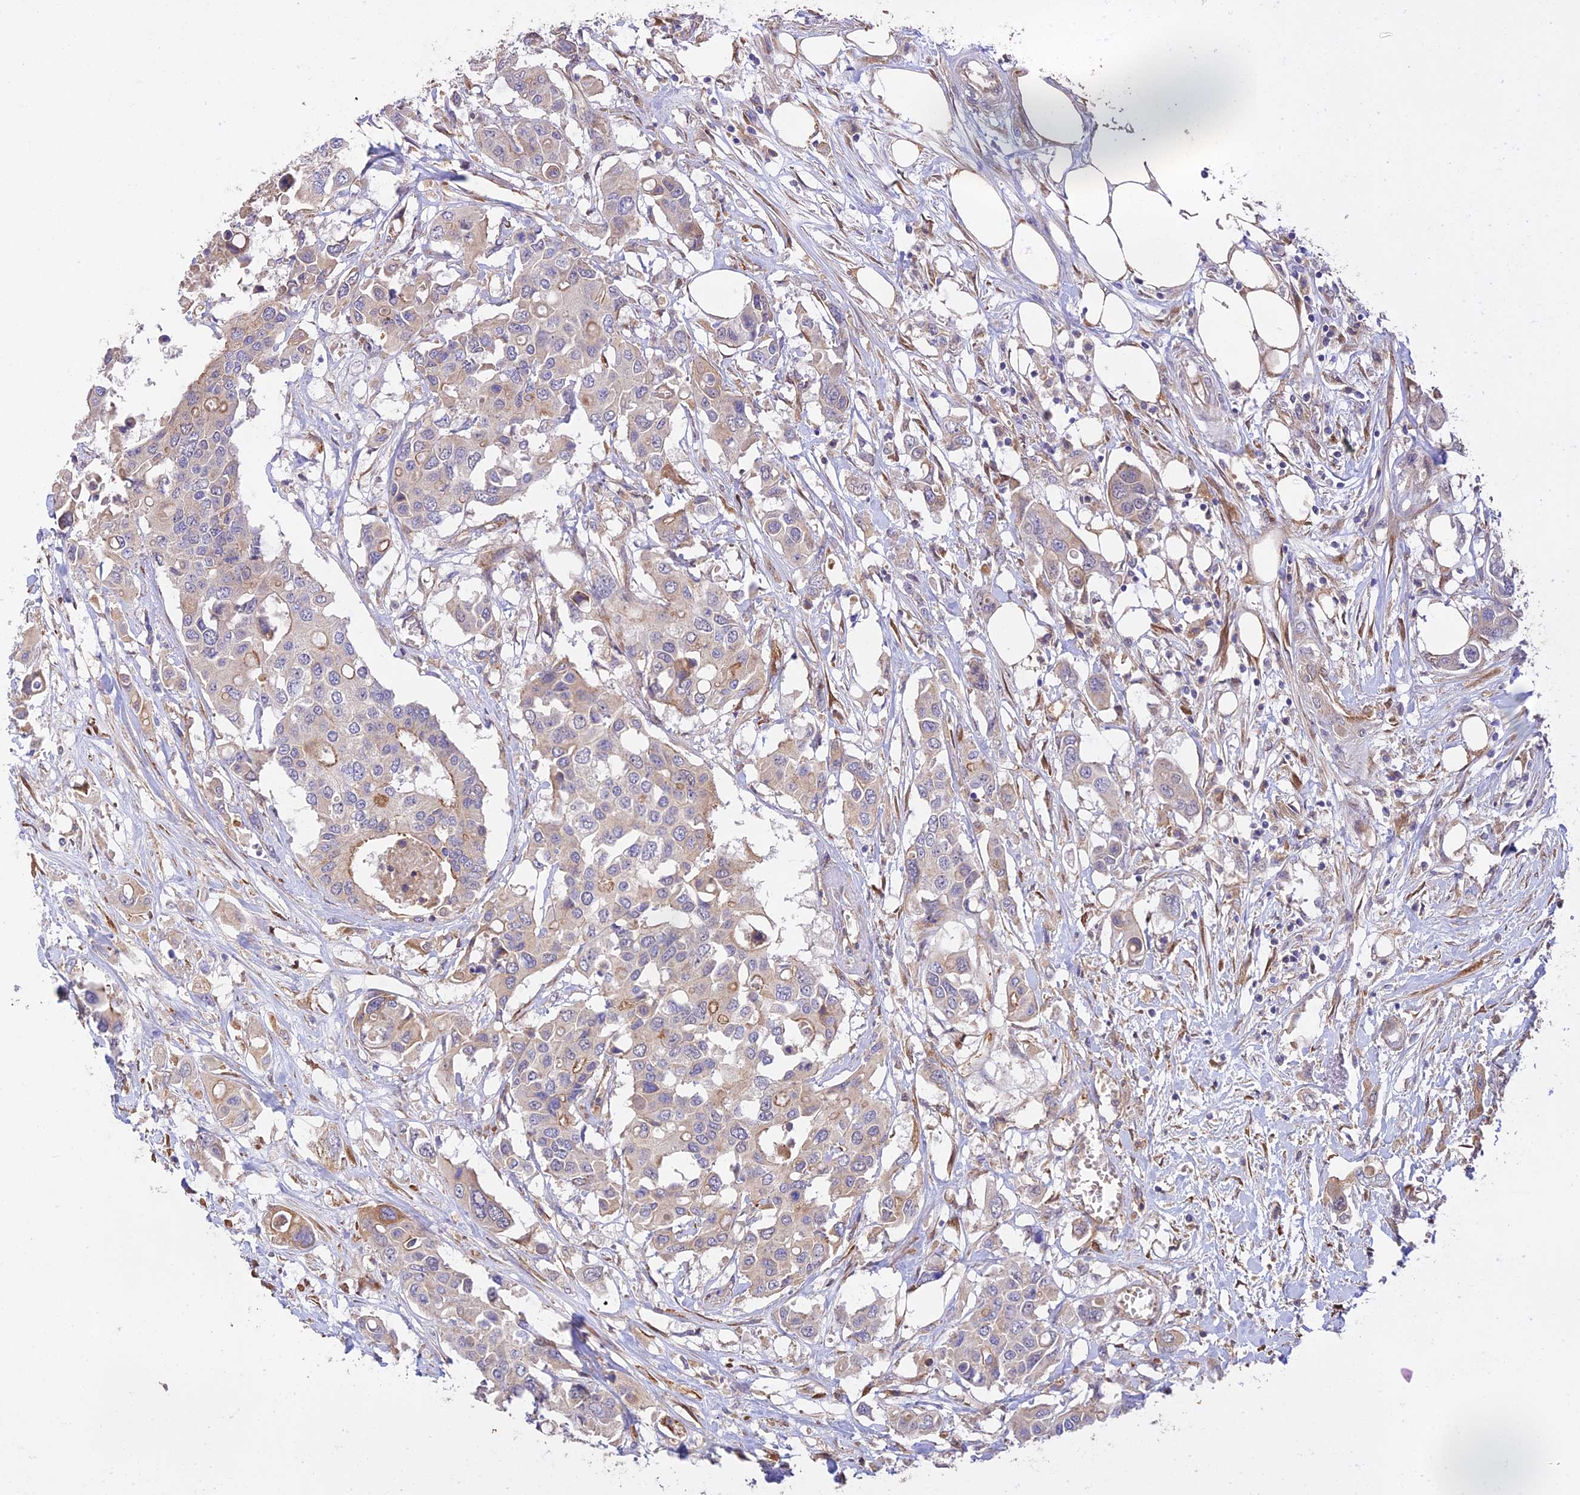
{"staining": {"intensity": "moderate", "quantity": "<25%", "location": "cytoplasmic/membranous"}, "tissue": "colorectal cancer", "cell_type": "Tumor cells", "image_type": "cancer", "snomed": [{"axis": "morphology", "description": "Adenocarcinoma, NOS"}, {"axis": "topography", "description": "Colon"}], "caption": "Immunohistochemistry staining of colorectal cancer, which displays low levels of moderate cytoplasmic/membranous staining in about <25% of tumor cells indicating moderate cytoplasmic/membranous protein expression. The staining was performed using DAB (brown) for protein detection and nuclei were counterstained in hematoxylin (blue).", "gene": "MYO9A", "patient": {"sex": "male", "age": 77}}